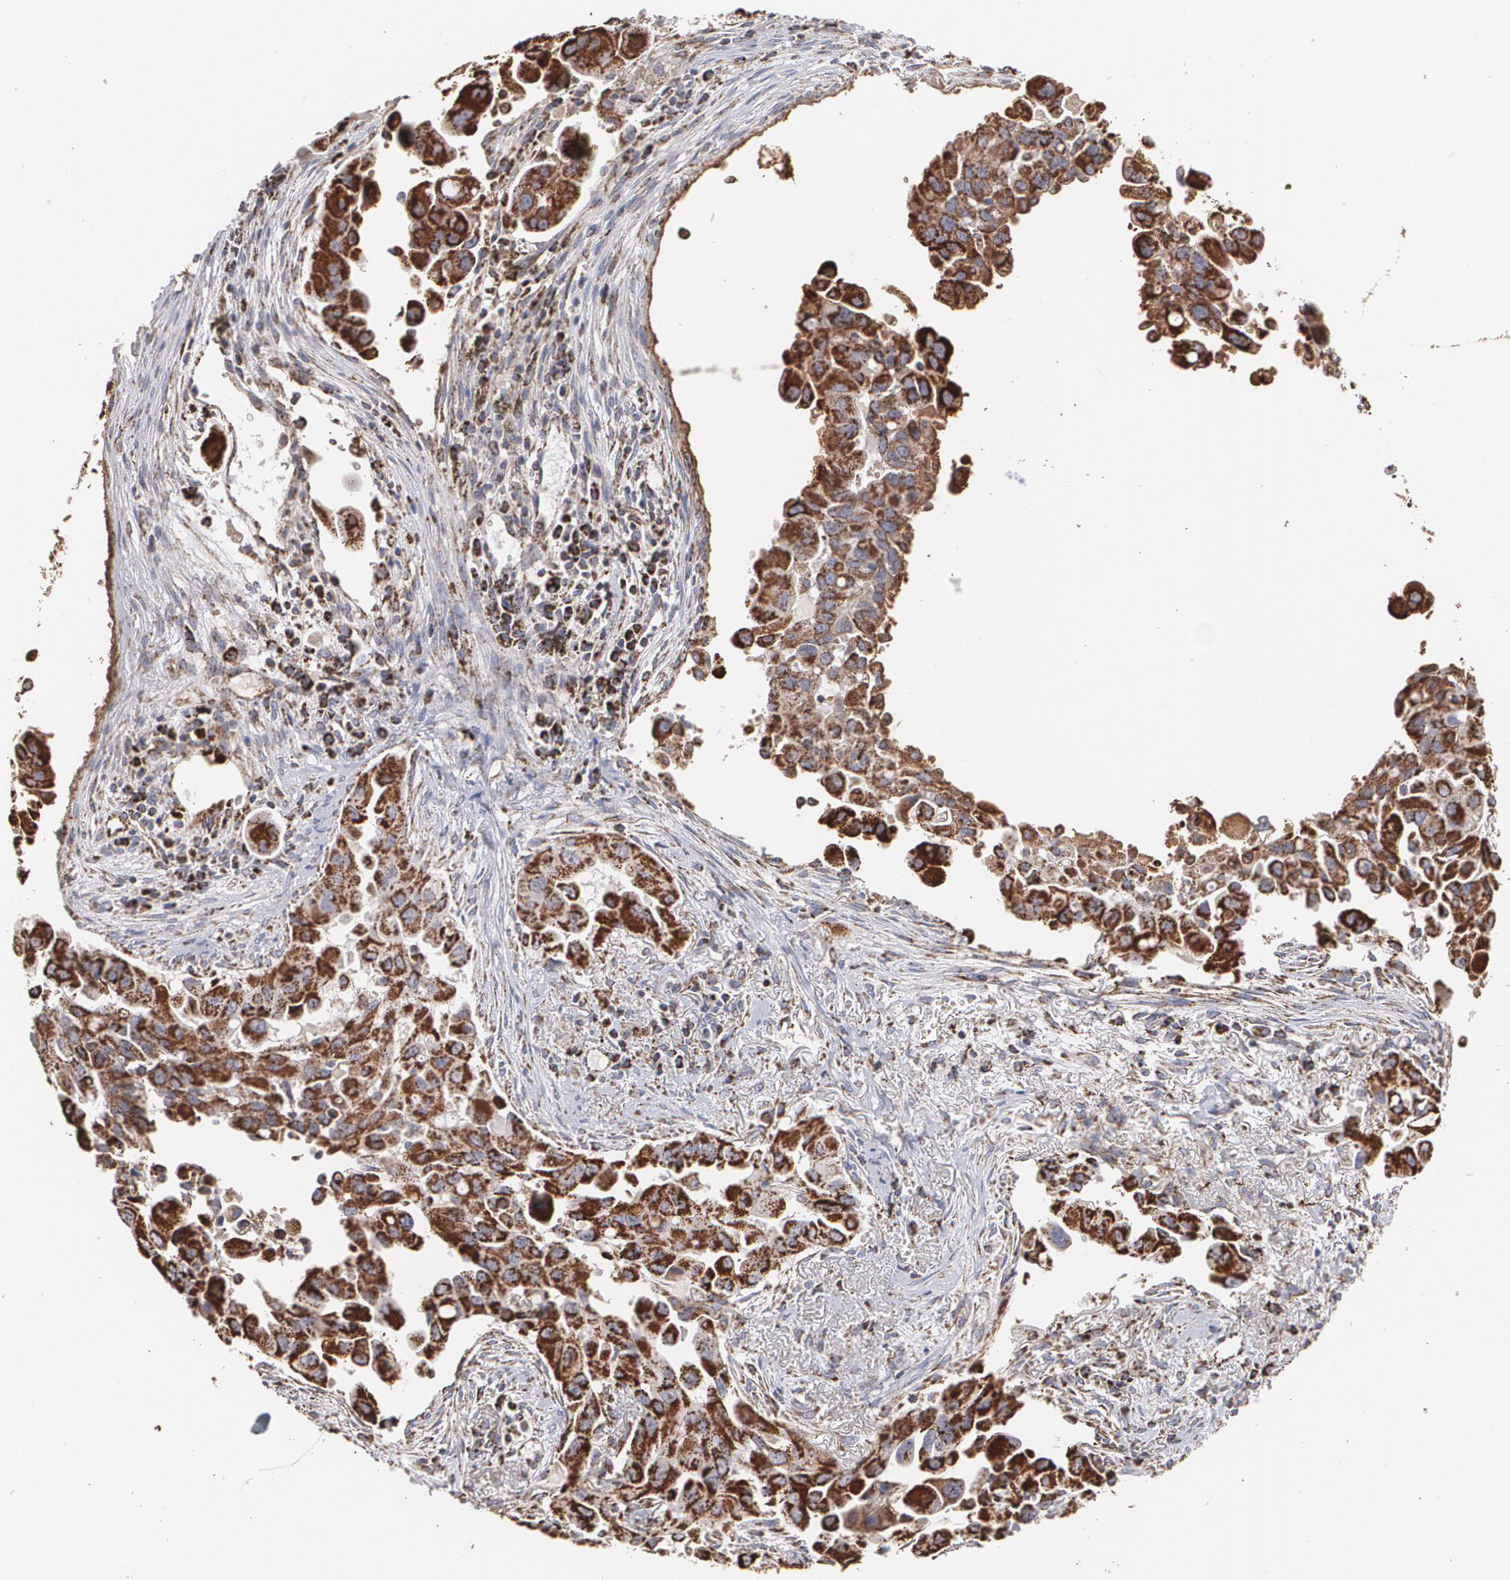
{"staining": {"intensity": "strong", "quantity": ">75%", "location": "cytoplasmic/membranous"}, "tissue": "lung cancer", "cell_type": "Tumor cells", "image_type": "cancer", "snomed": [{"axis": "morphology", "description": "Adenocarcinoma, NOS"}, {"axis": "topography", "description": "Lung"}], "caption": "Lung adenocarcinoma stained with a protein marker reveals strong staining in tumor cells.", "gene": "HSPD1", "patient": {"sex": "male", "age": 68}}